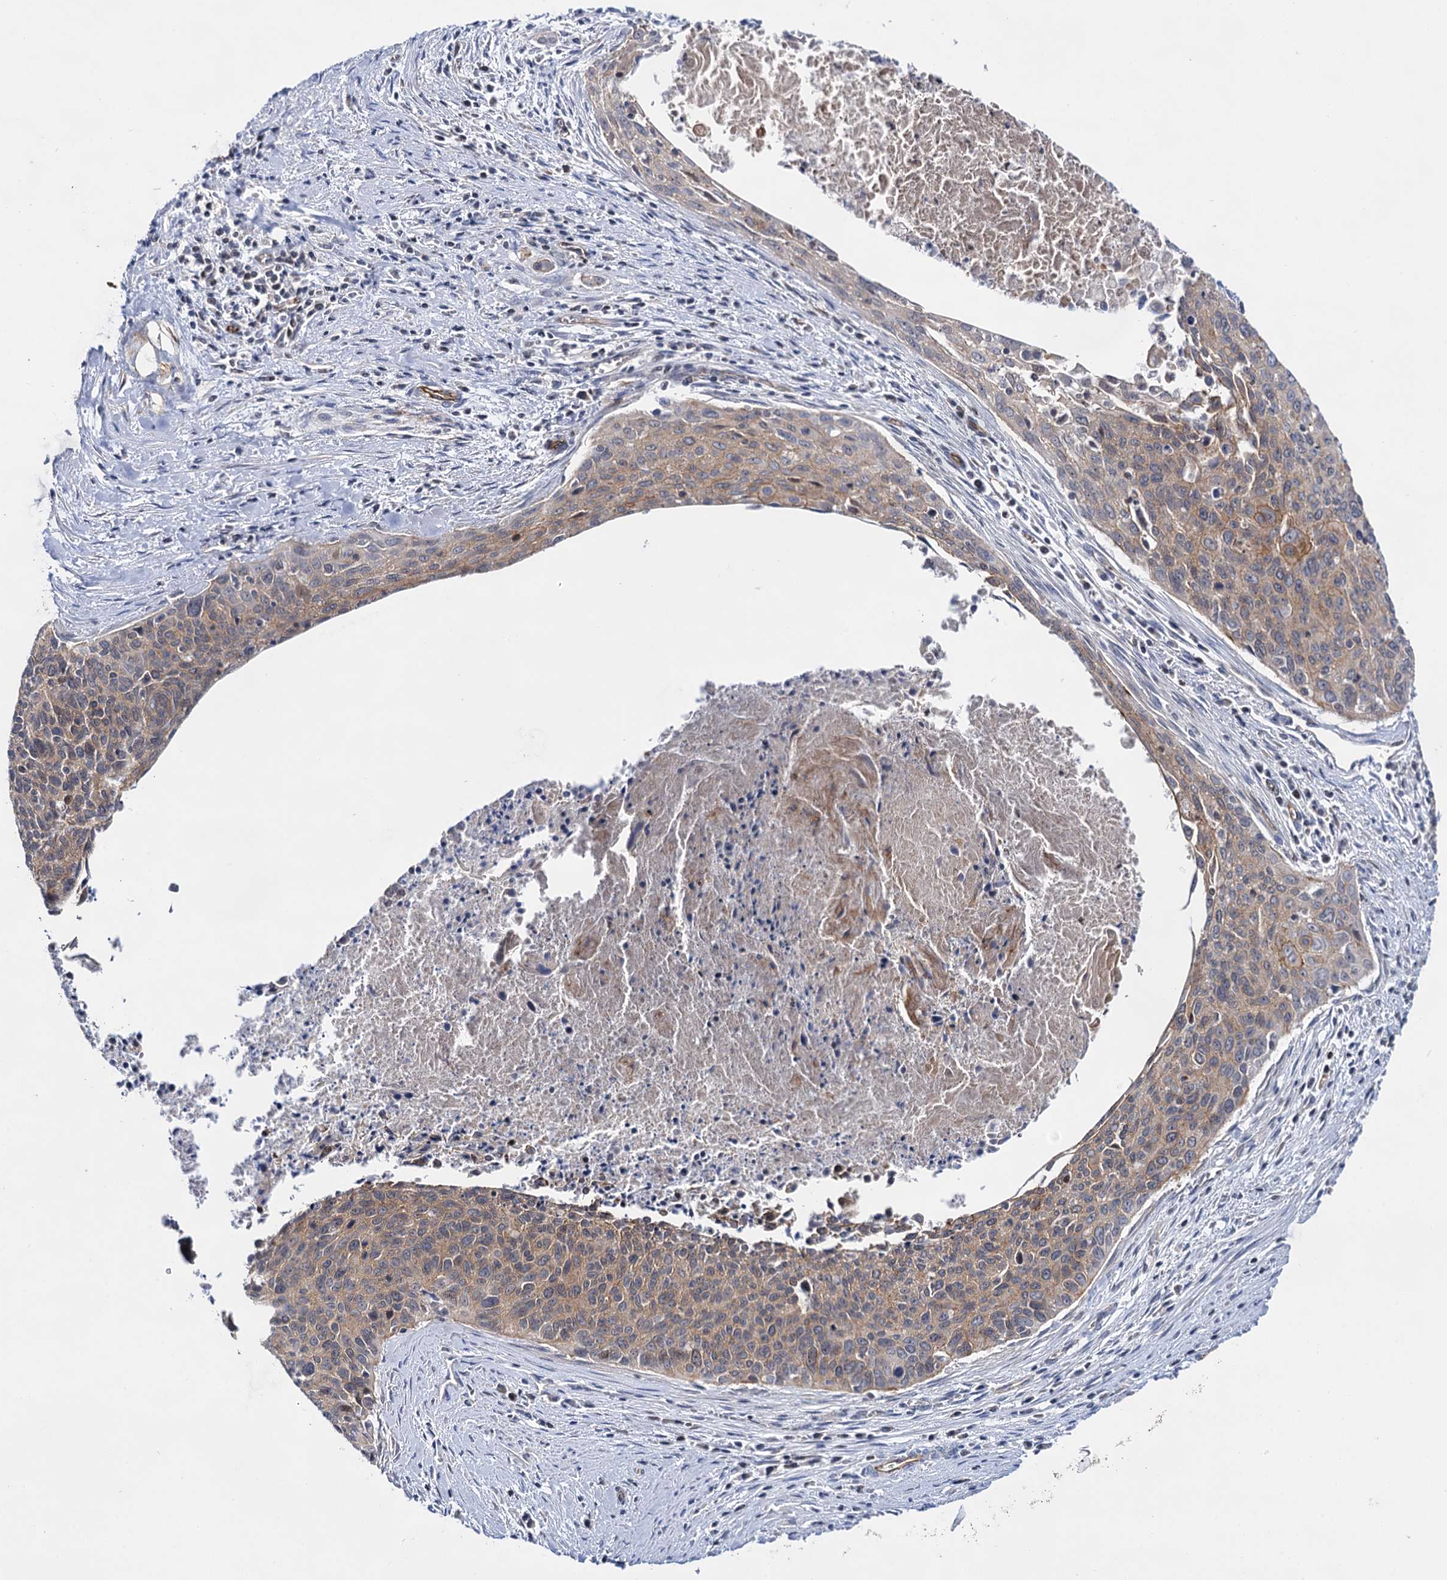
{"staining": {"intensity": "moderate", "quantity": ">75%", "location": "cytoplasmic/membranous"}, "tissue": "cervical cancer", "cell_type": "Tumor cells", "image_type": "cancer", "snomed": [{"axis": "morphology", "description": "Squamous cell carcinoma, NOS"}, {"axis": "topography", "description": "Cervix"}], "caption": "Immunohistochemistry micrograph of human cervical cancer (squamous cell carcinoma) stained for a protein (brown), which displays medium levels of moderate cytoplasmic/membranous expression in about >75% of tumor cells.", "gene": "ABLIM1", "patient": {"sex": "female", "age": 55}}